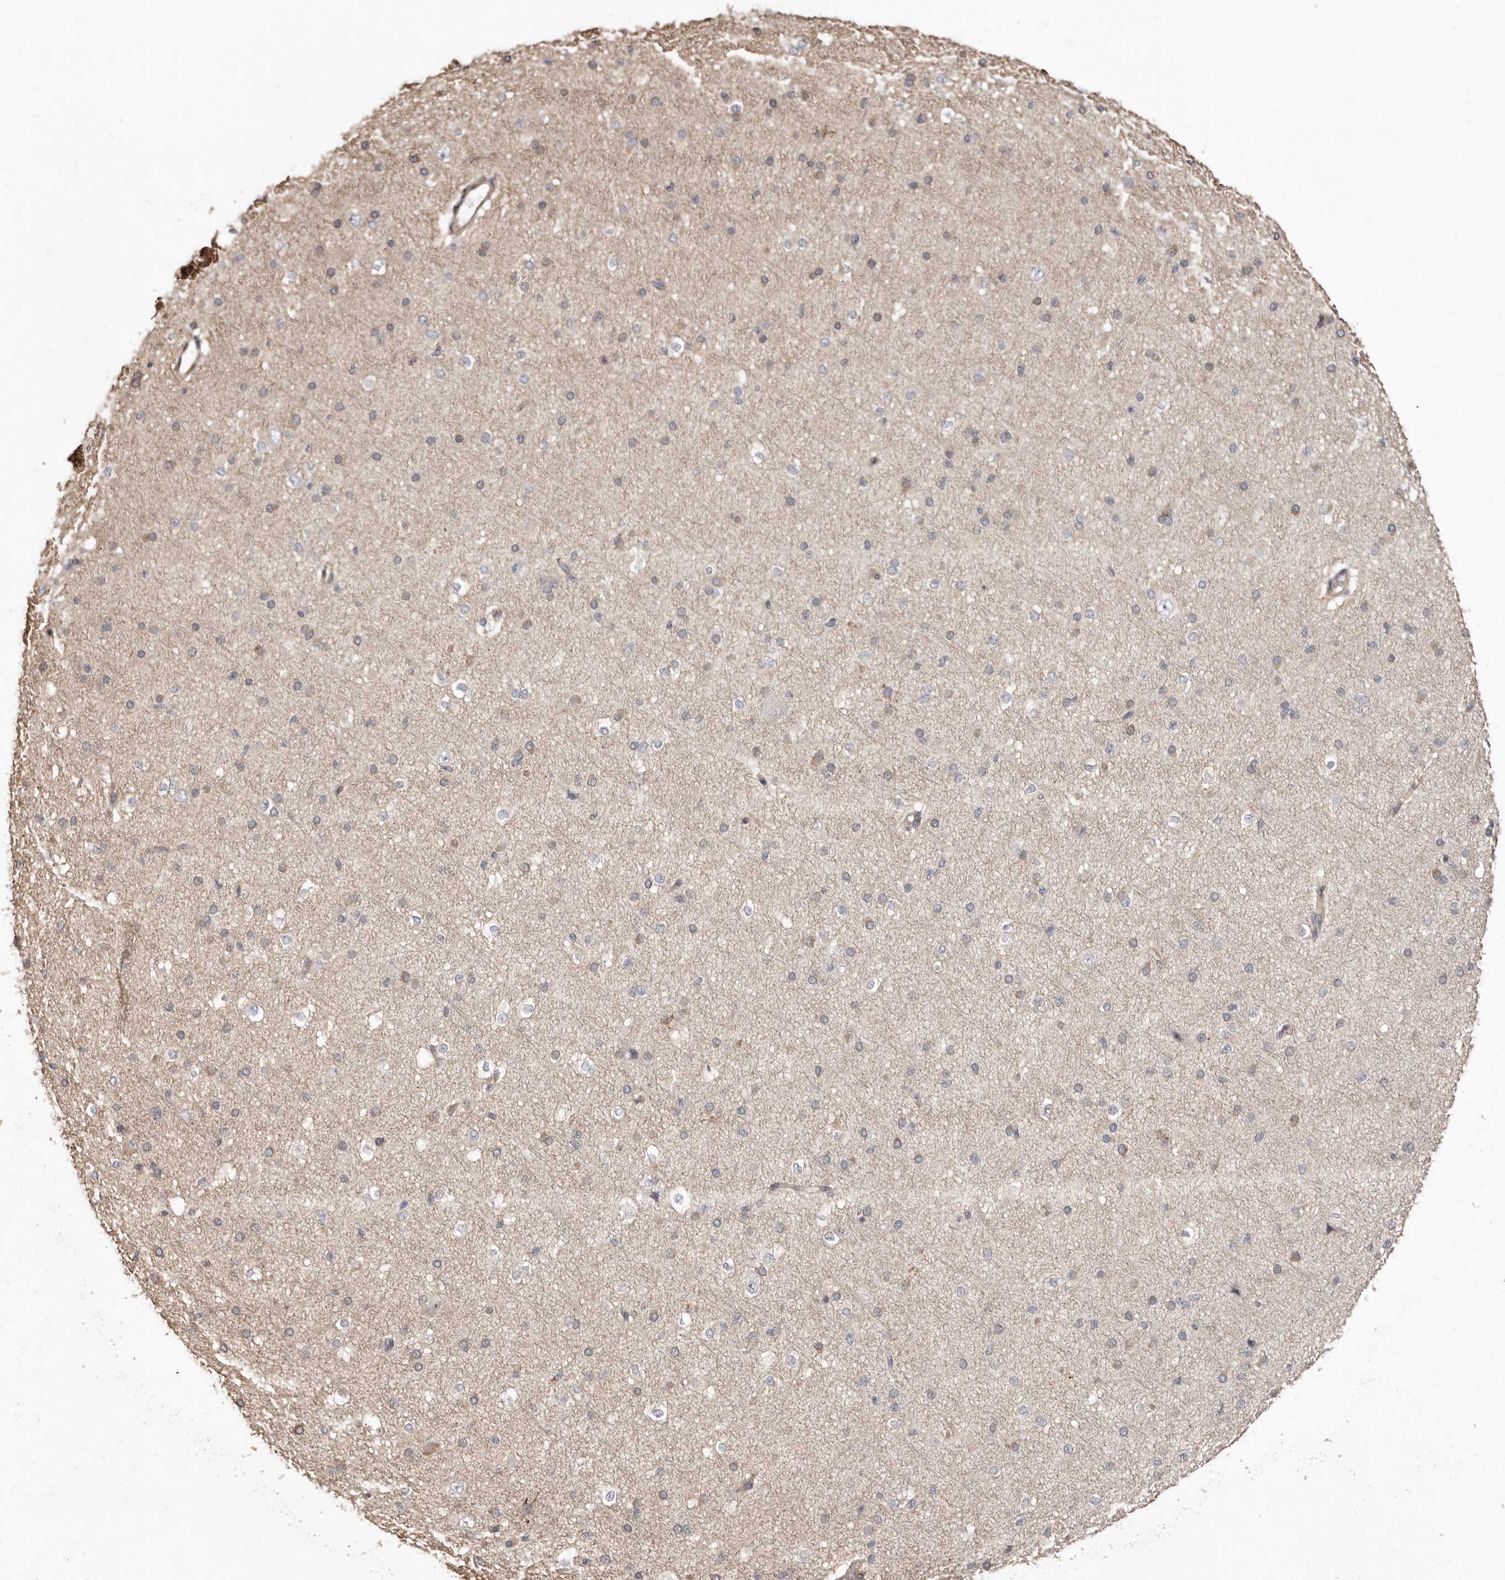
{"staining": {"intensity": "weak", "quantity": ">75%", "location": "cytoplasmic/membranous"}, "tissue": "cerebral cortex", "cell_type": "Endothelial cells", "image_type": "normal", "snomed": [{"axis": "morphology", "description": "Normal tissue, NOS"}, {"axis": "morphology", "description": "Developmental malformation"}, {"axis": "topography", "description": "Cerebral cortex"}], "caption": "Brown immunohistochemical staining in unremarkable cerebral cortex shows weak cytoplasmic/membranous staining in approximately >75% of endothelial cells.", "gene": "LRRC25", "patient": {"sex": "female", "age": 30}}